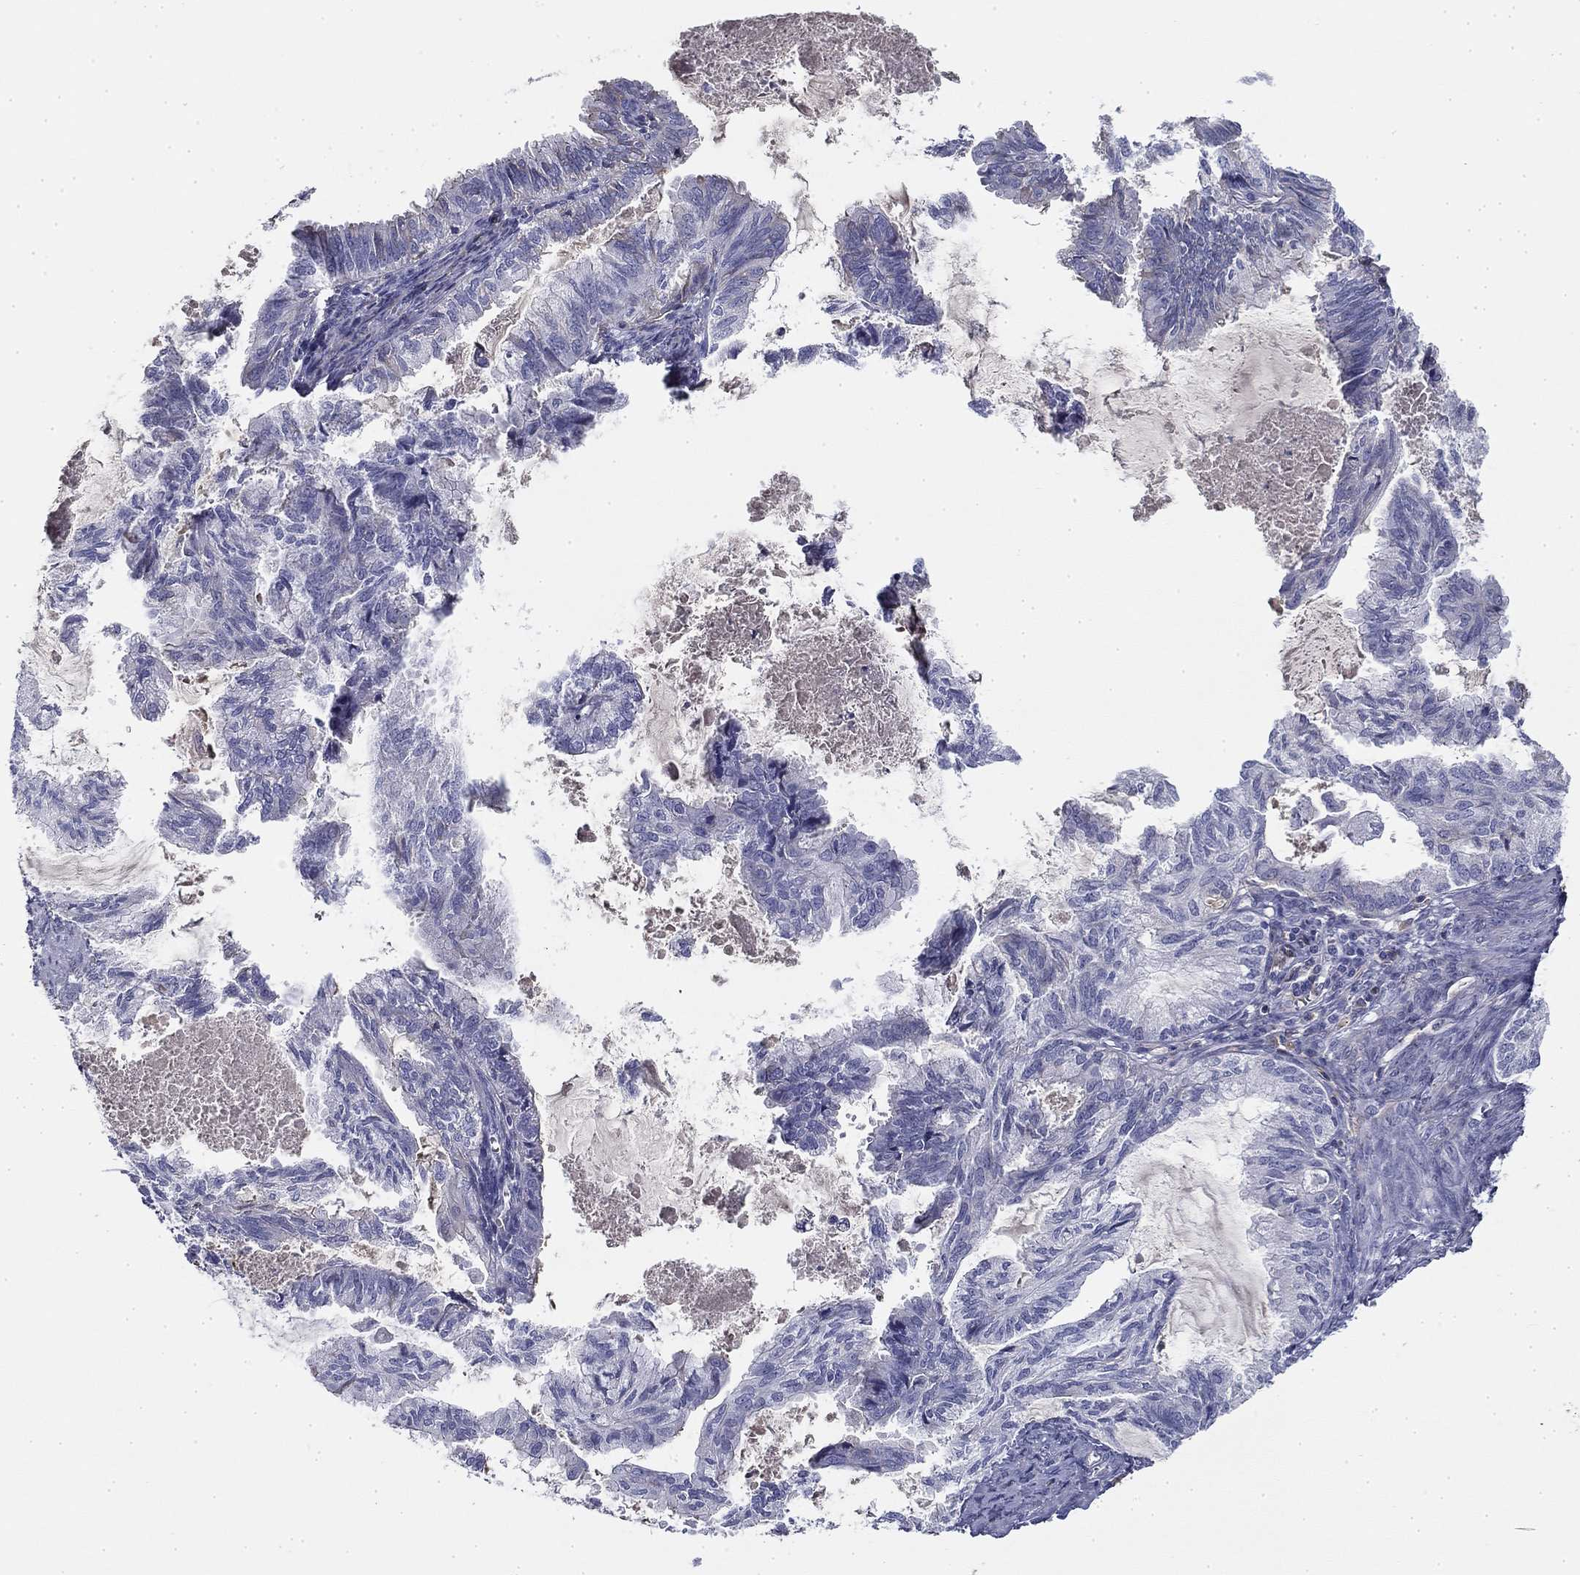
{"staining": {"intensity": "negative", "quantity": "none", "location": "none"}, "tissue": "endometrial cancer", "cell_type": "Tumor cells", "image_type": "cancer", "snomed": [{"axis": "morphology", "description": "Adenocarcinoma, NOS"}, {"axis": "topography", "description": "Endometrium"}], "caption": "Immunohistochemistry photomicrograph of human endometrial adenocarcinoma stained for a protein (brown), which demonstrates no positivity in tumor cells.", "gene": "CPLX4", "patient": {"sex": "female", "age": 86}}